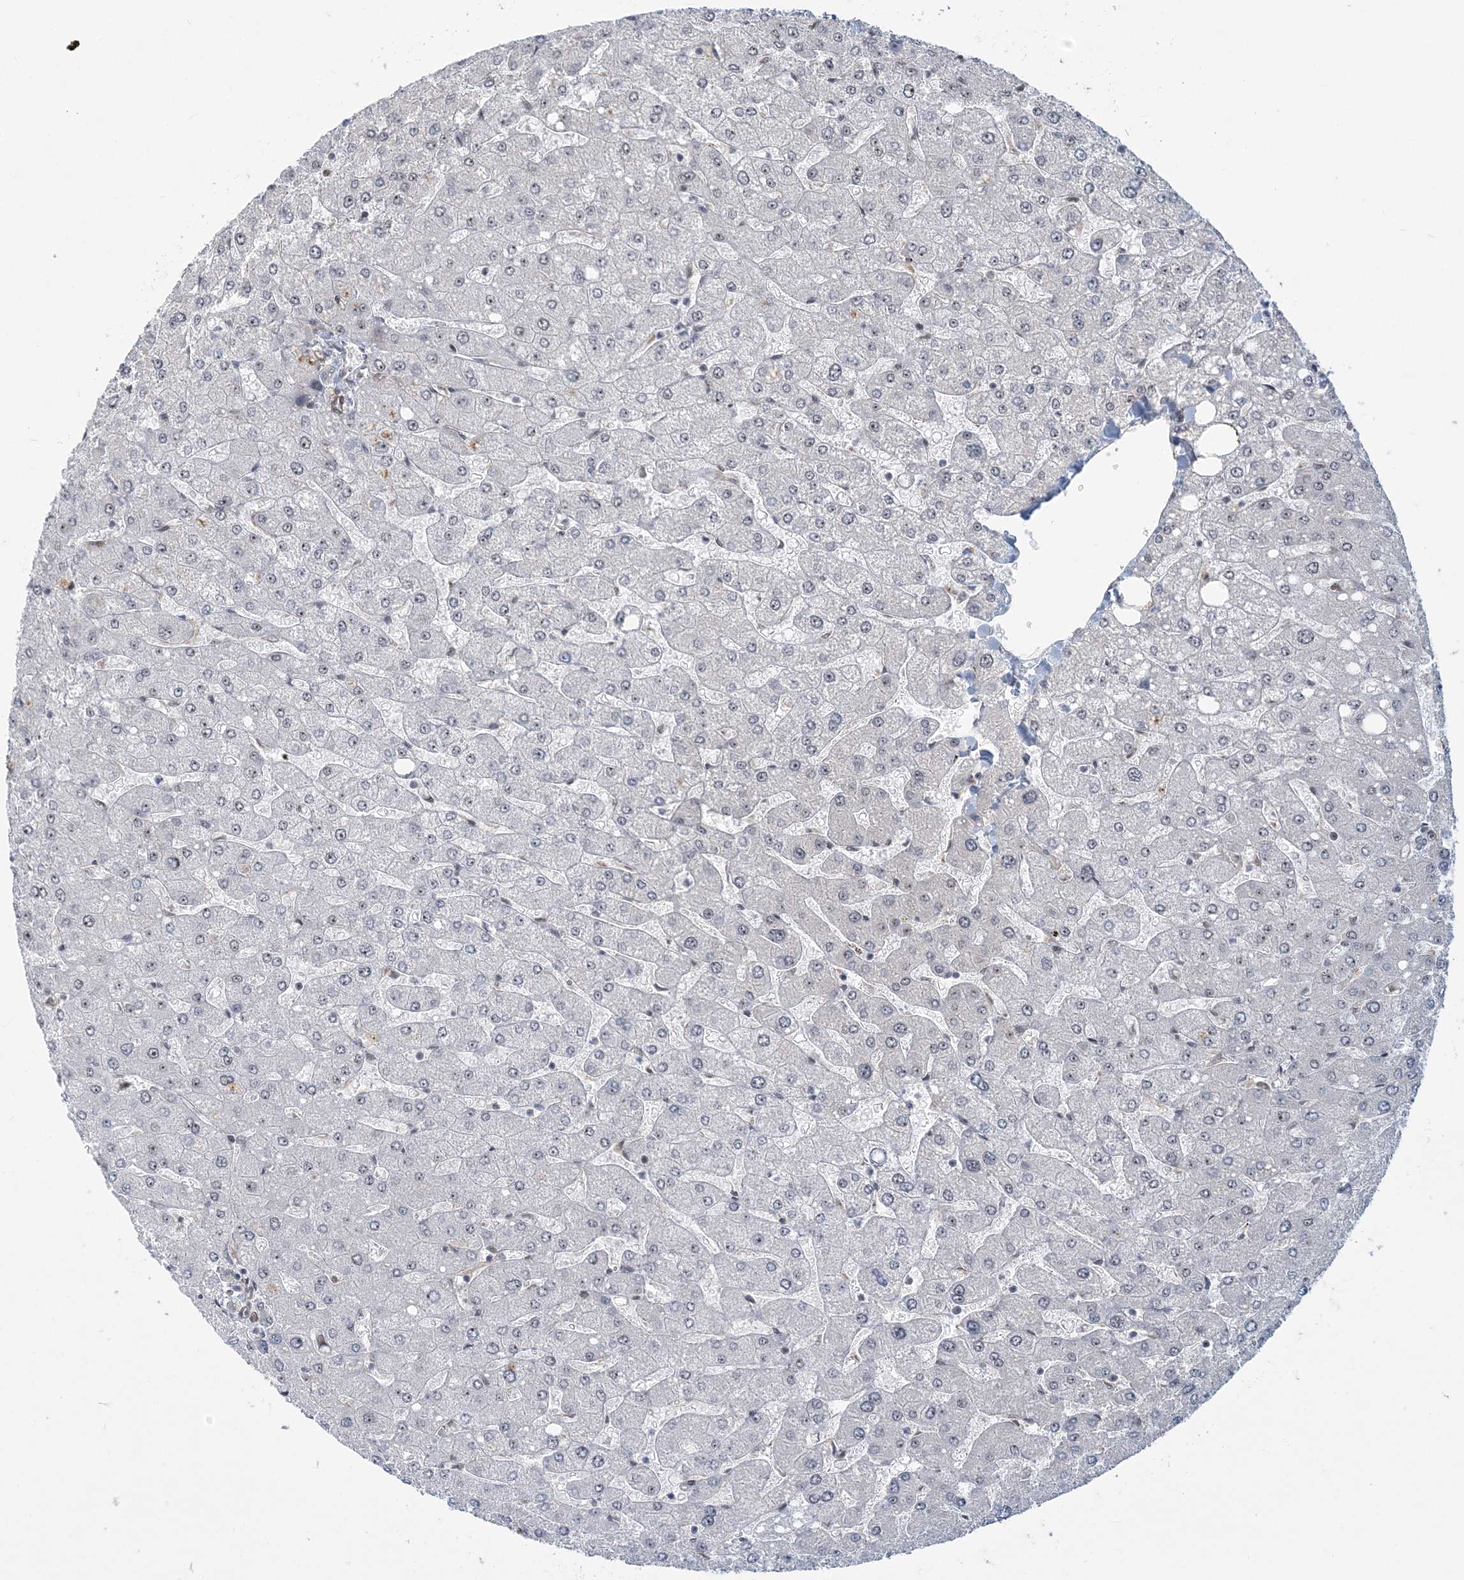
{"staining": {"intensity": "negative", "quantity": "none", "location": "none"}, "tissue": "liver", "cell_type": "Cholangiocytes", "image_type": "normal", "snomed": [{"axis": "morphology", "description": "Normal tissue, NOS"}, {"axis": "topography", "description": "Liver"}], "caption": "DAB (3,3'-diaminobenzidine) immunohistochemical staining of benign human liver demonstrates no significant staining in cholangiocytes.", "gene": "PLRG1", "patient": {"sex": "male", "age": 55}}